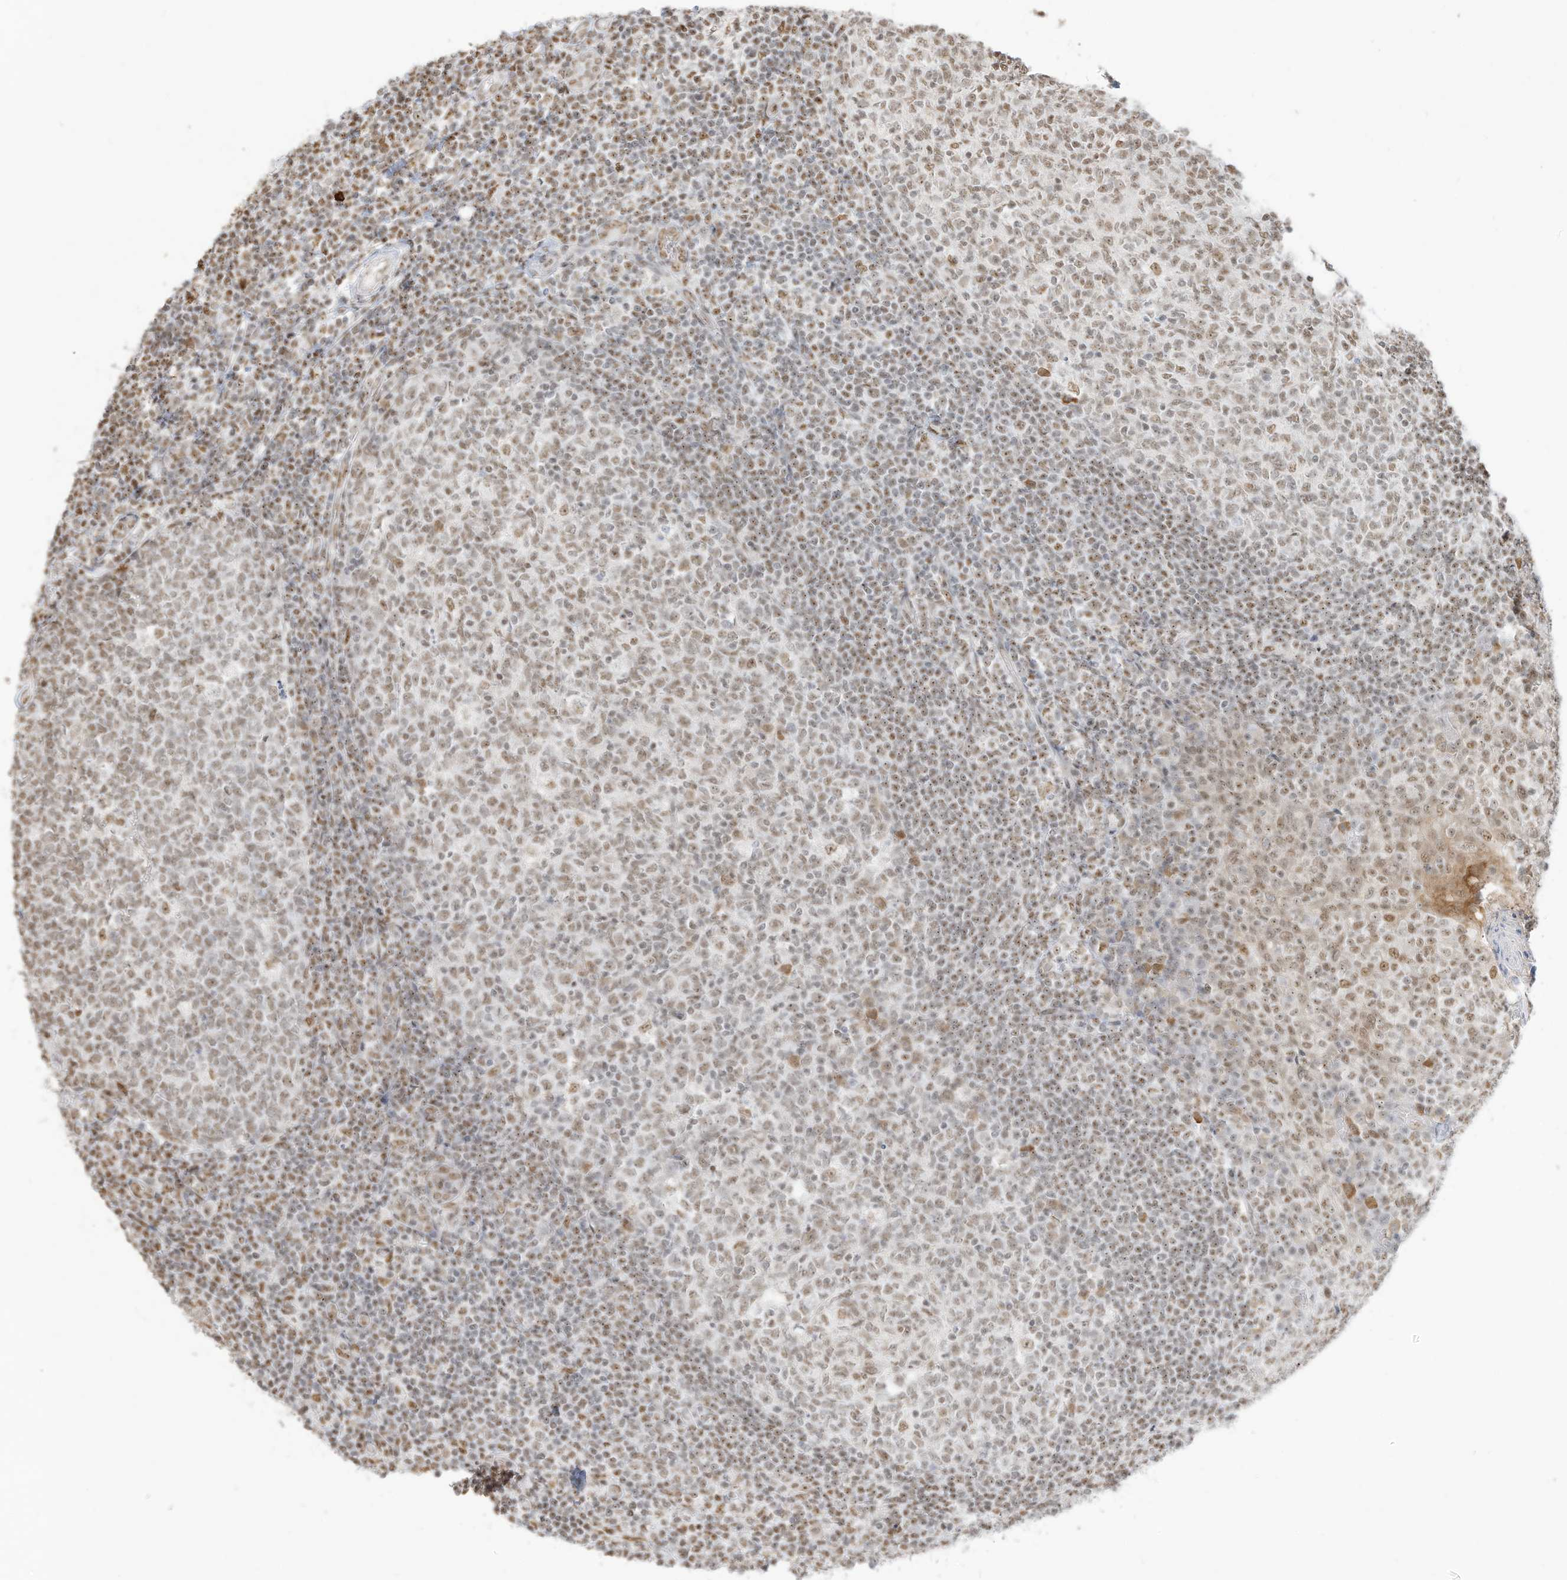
{"staining": {"intensity": "weak", "quantity": "25%-75%", "location": "nuclear"}, "tissue": "tonsil", "cell_type": "Germinal center cells", "image_type": "normal", "snomed": [{"axis": "morphology", "description": "Normal tissue, NOS"}, {"axis": "topography", "description": "Tonsil"}], "caption": "This photomicrograph exhibits normal tonsil stained with immunohistochemistry to label a protein in brown. The nuclear of germinal center cells show weak positivity for the protein. Nuclei are counter-stained blue.", "gene": "NHSL1", "patient": {"sex": "female", "age": 19}}